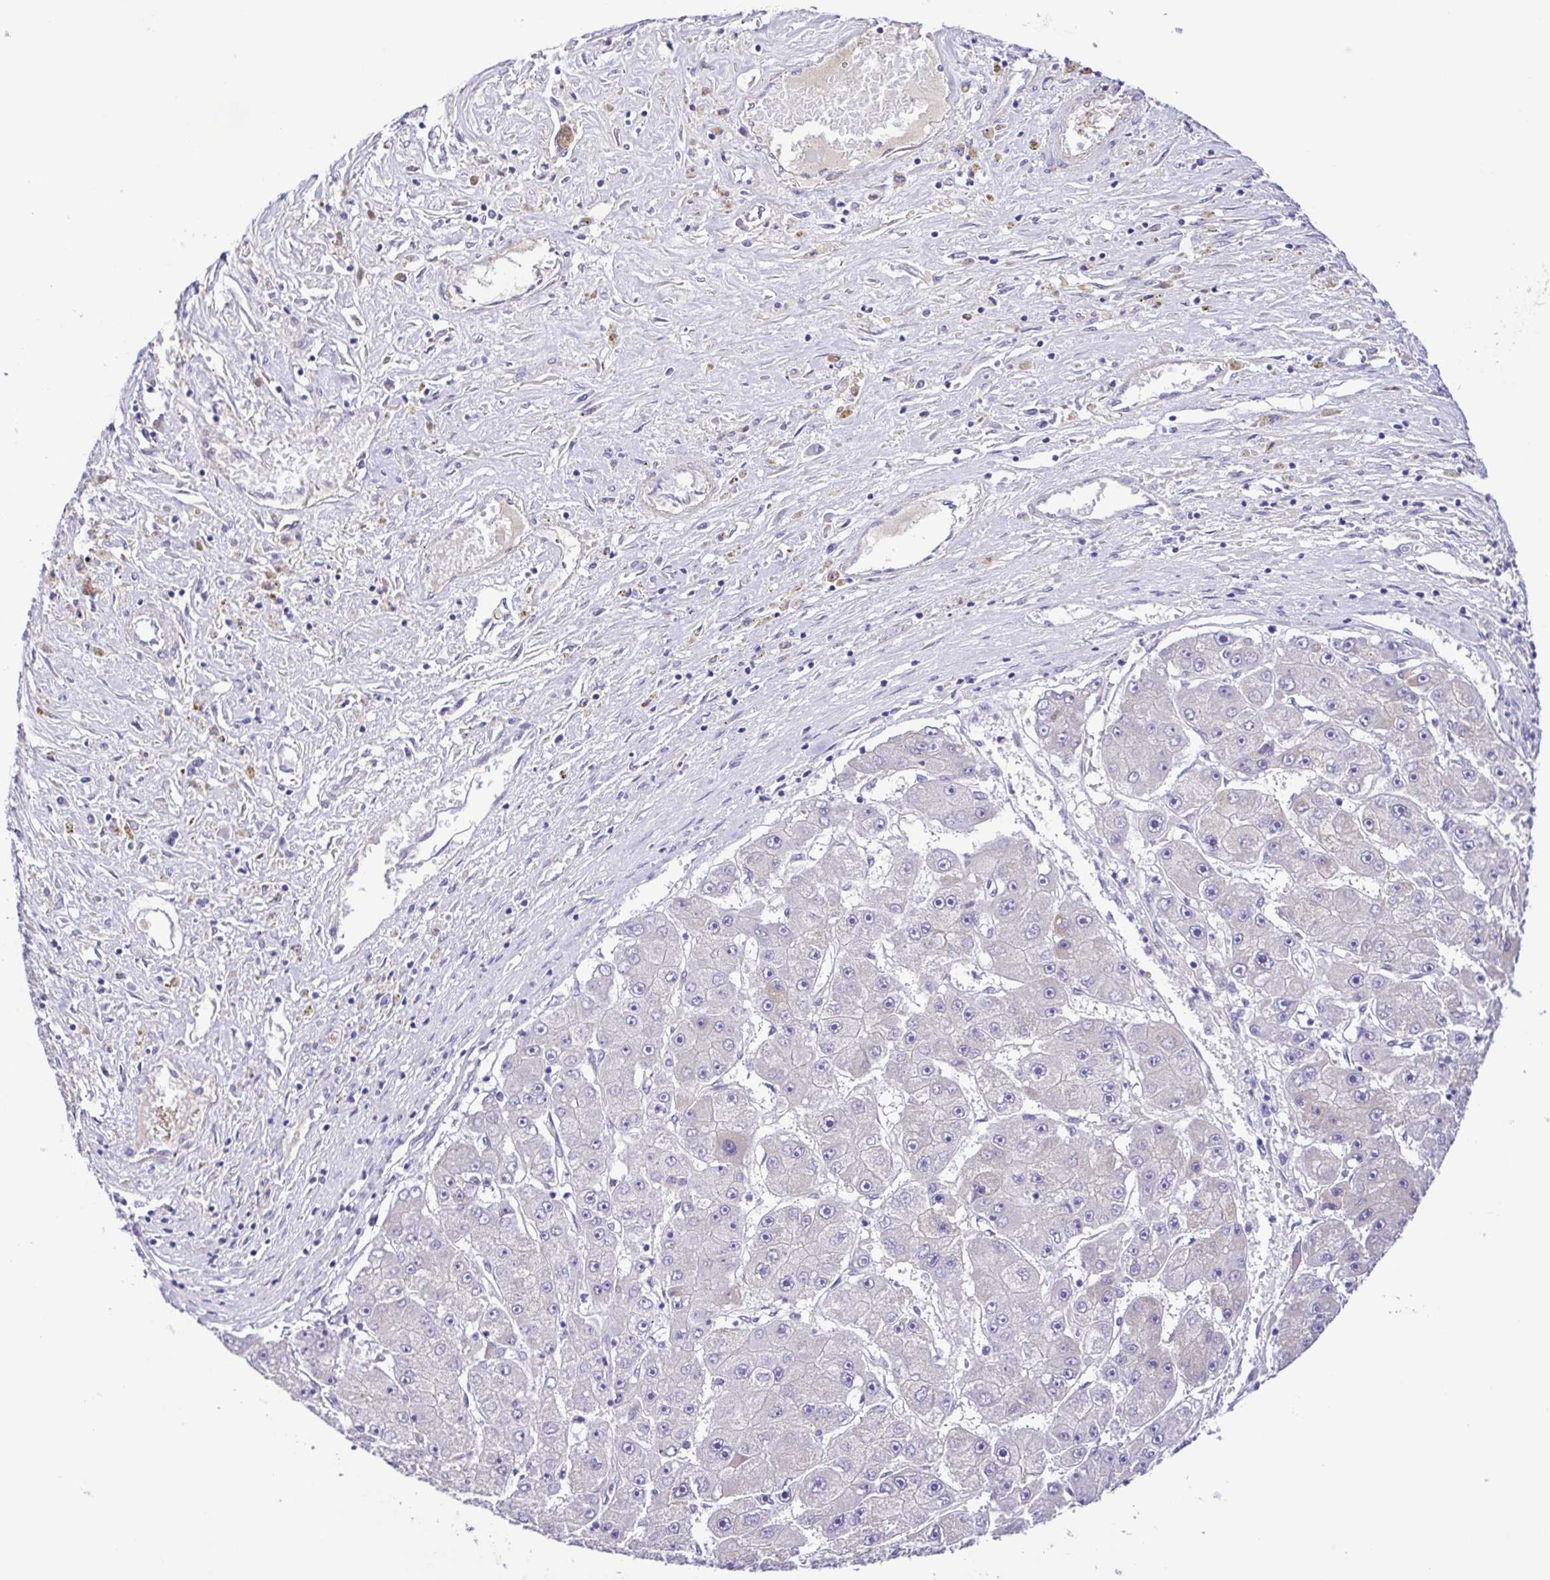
{"staining": {"intensity": "negative", "quantity": "none", "location": "none"}, "tissue": "liver cancer", "cell_type": "Tumor cells", "image_type": "cancer", "snomed": [{"axis": "morphology", "description": "Carcinoma, Hepatocellular, NOS"}, {"axis": "topography", "description": "Liver"}], "caption": "Micrograph shows no significant protein staining in tumor cells of hepatocellular carcinoma (liver).", "gene": "GABBR2", "patient": {"sex": "female", "age": 61}}